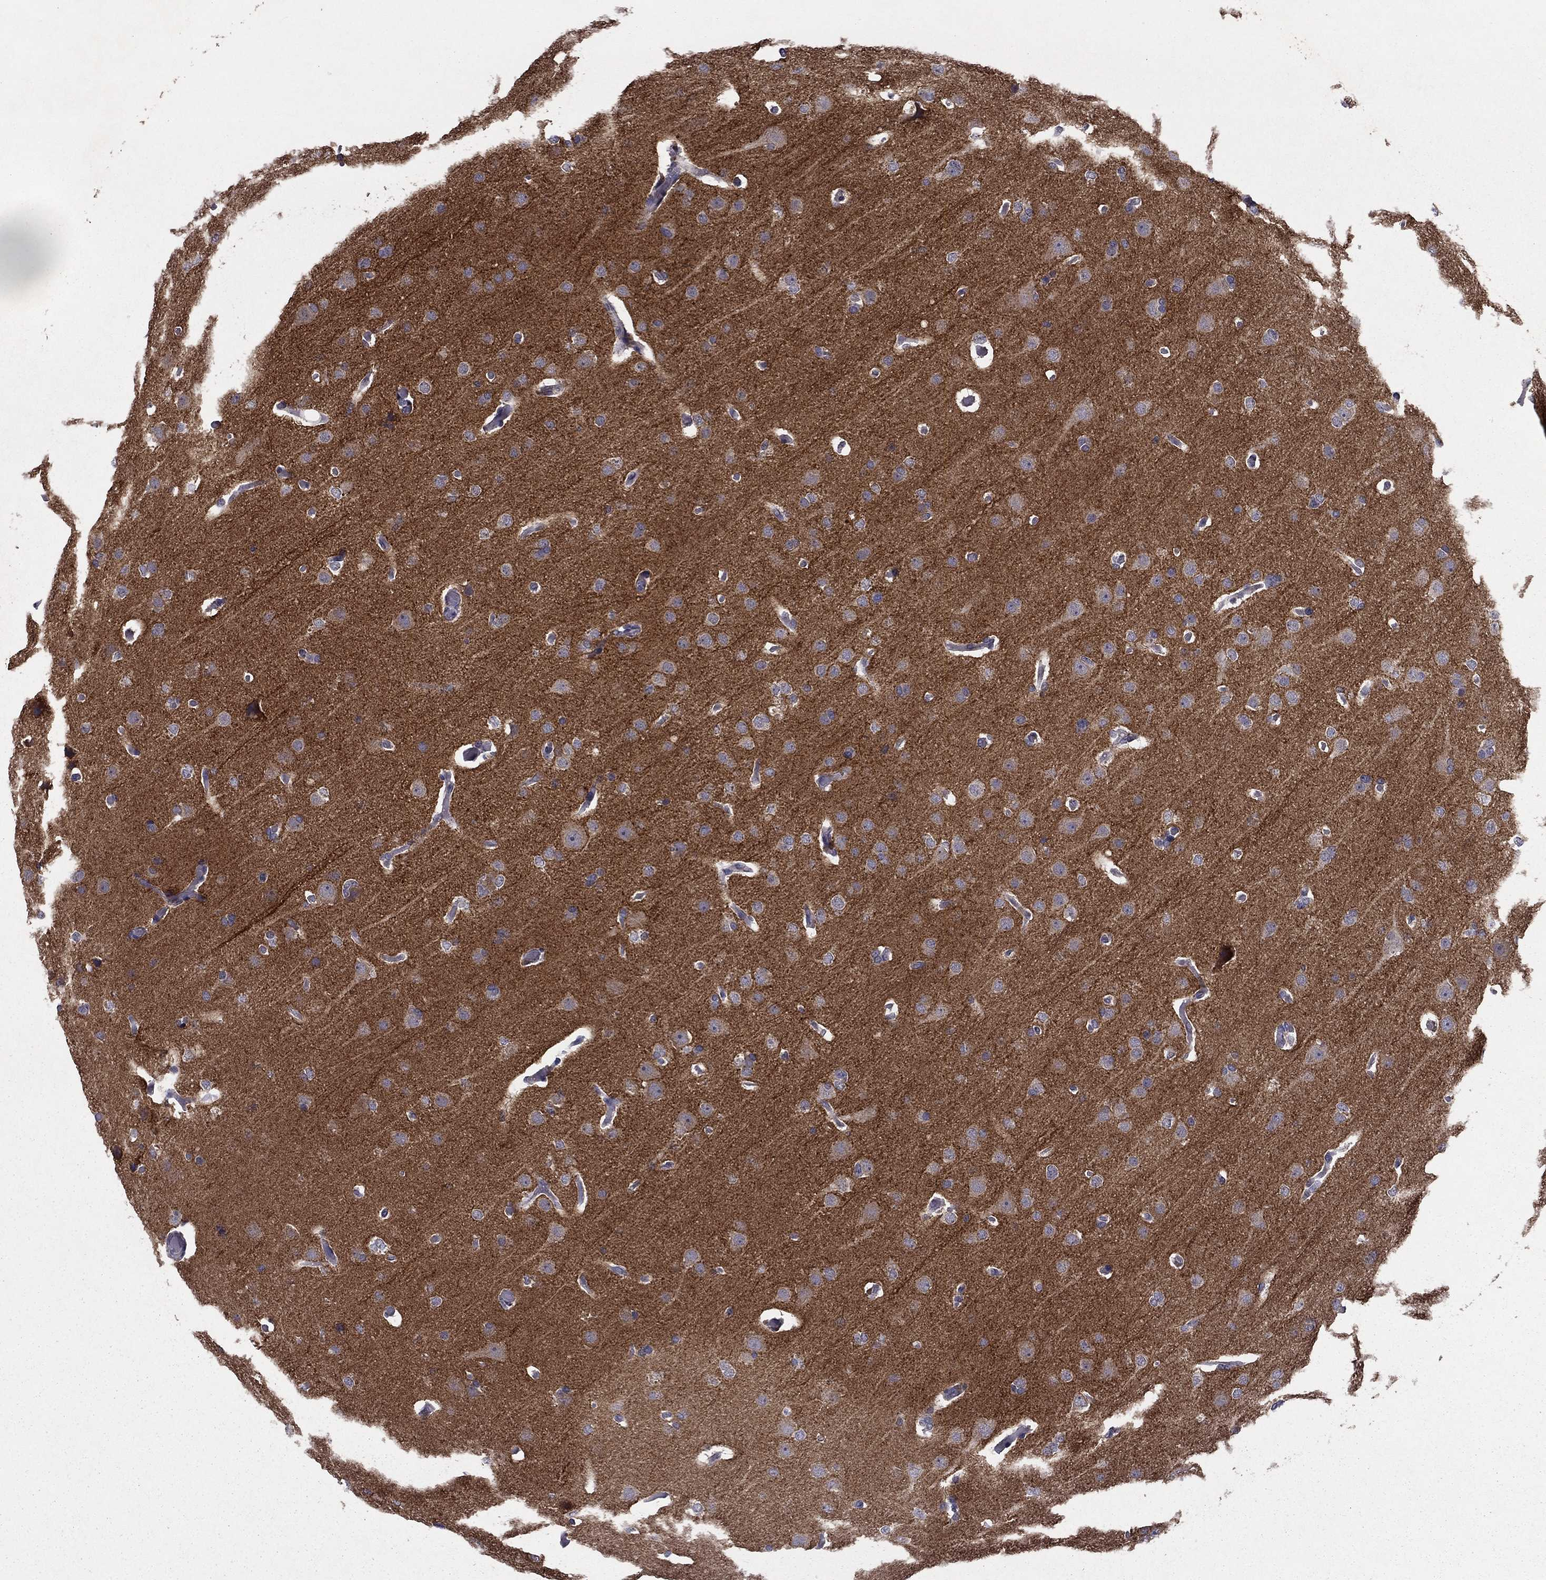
{"staining": {"intensity": "negative", "quantity": "none", "location": "none"}, "tissue": "glioma", "cell_type": "Tumor cells", "image_type": "cancer", "snomed": [{"axis": "morphology", "description": "Glioma, malignant, Low grade"}, {"axis": "topography", "description": "Brain"}], "caption": "Immunohistochemical staining of glioma shows no significant staining in tumor cells.", "gene": "HCN1", "patient": {"sex": "male", "age": 41}}